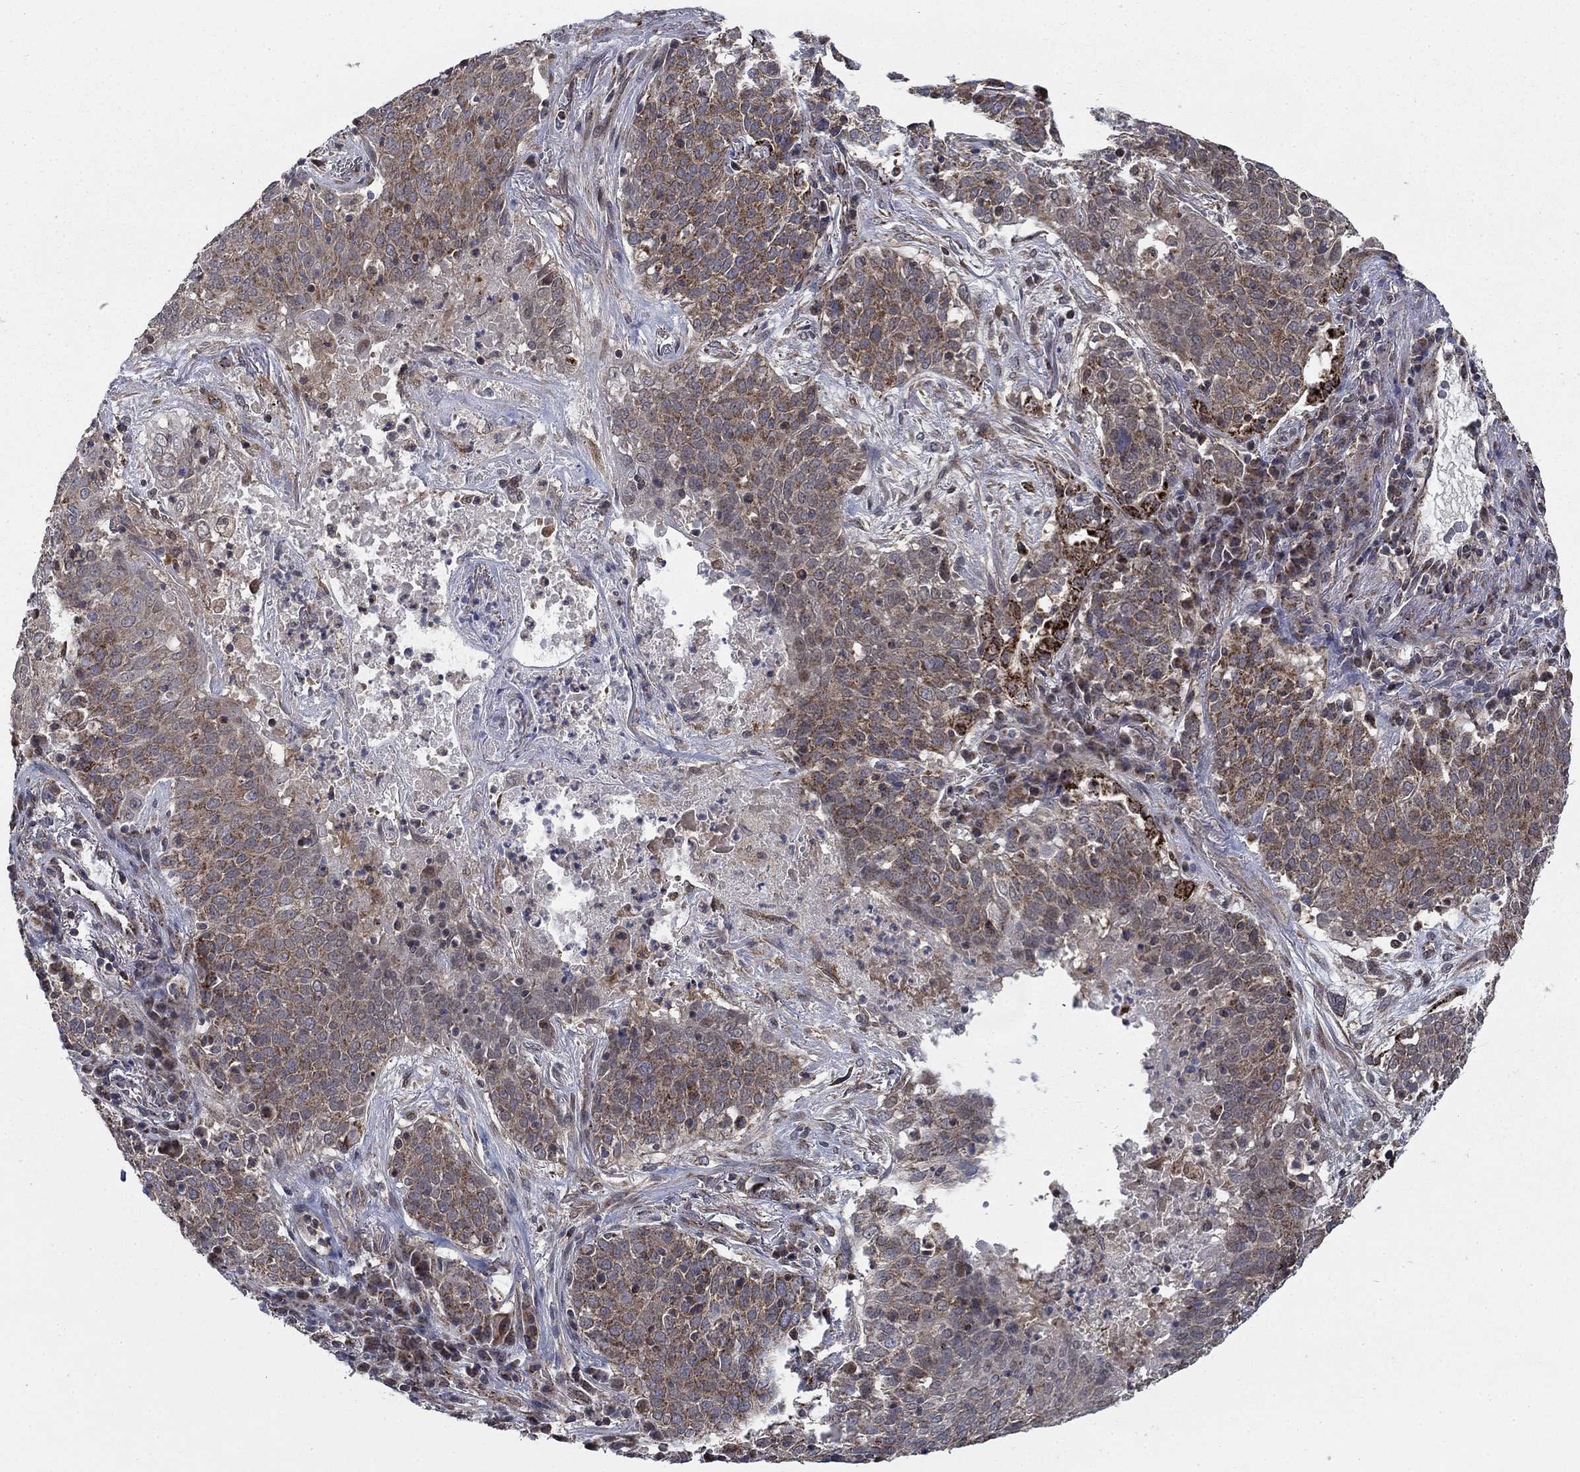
{"staining": {"intensity": "moderate", "quantity": ">75%", "location": "cytoplasmic/membranous"}, "tissue": "lung cancer", "cell_type": "Tumor cells", "image_type": "cancer", "snomed": [{"axis": "morphology", "description": "Squamous cell carcinoma, NOS"}, {"axis": "topography", "description": "Lung"}], "caption": "Immunohistochemistry (DAB (3,3'-diaminobenzidine)) staining of lung cancer (squamous cell carcinoma) reveals moderate cytoplasmic/membranous protein positivity in approximately >75% of tumor cells.", "gene": "NME7", "patient": {"sex": "male", "age": 82}}